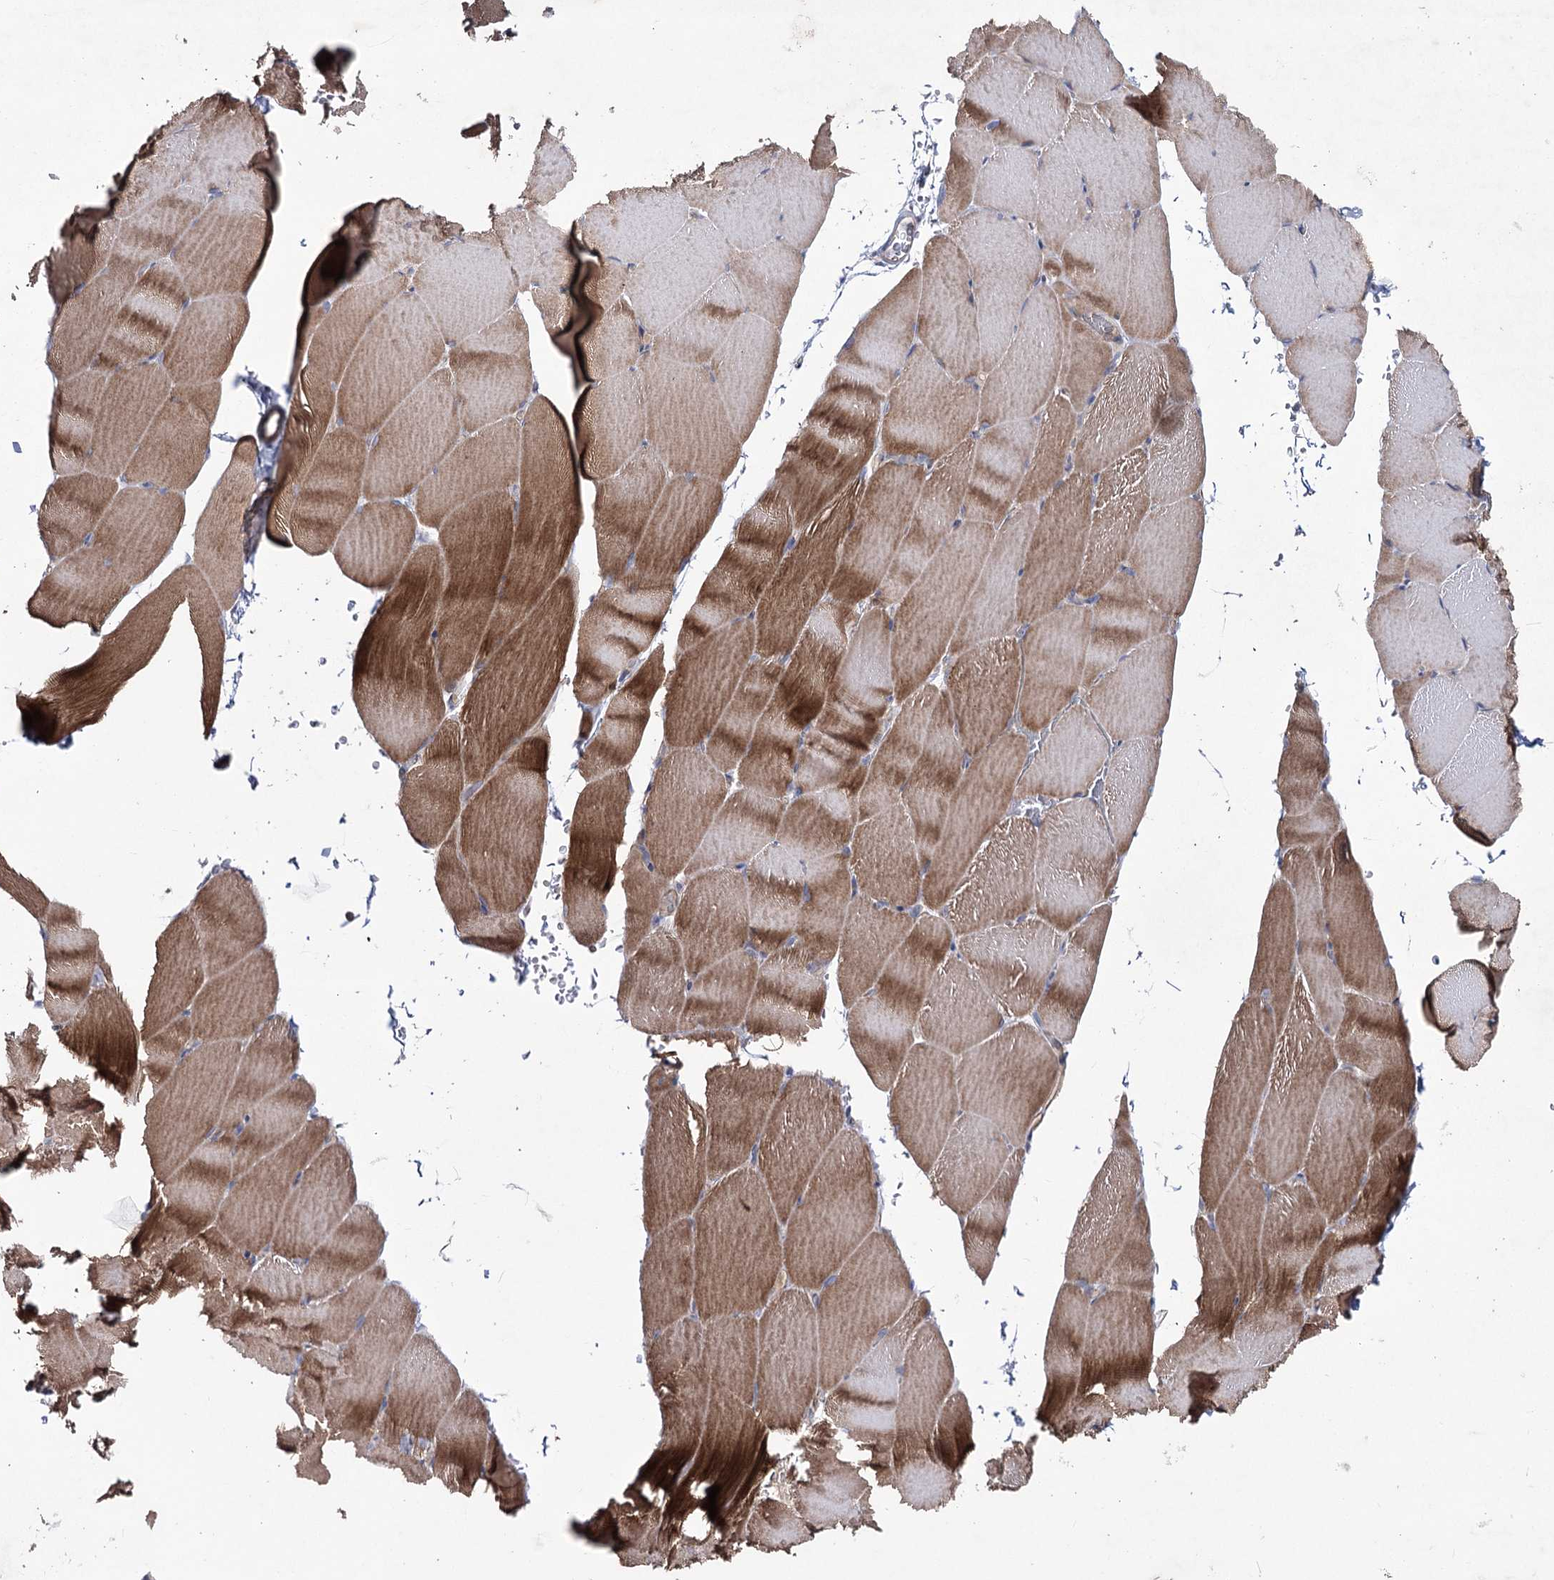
{"staining": {"intensity": "moderate", "quantity": ">75%", "location": "cytoplasmic/membranous"}, "tissue": "skeletal muscle", "cell_type": "Myocytes", "image_type": "normal", "snomed": [{"axis": "morphology", "description": "Normal tissue, NOS"}, {"axis": "topography", "description": "Skeletal muscle"}, {"axis": "topography", "description": "Parathyroid gland"}], "caption": "Myocytes reveal moderate cytoplasmic/membranous positivity in approximately >75% of cells in normal skeletal muscle.", "gene": "SEMA4G", "patient": {"sex": "female", "age": 37}}